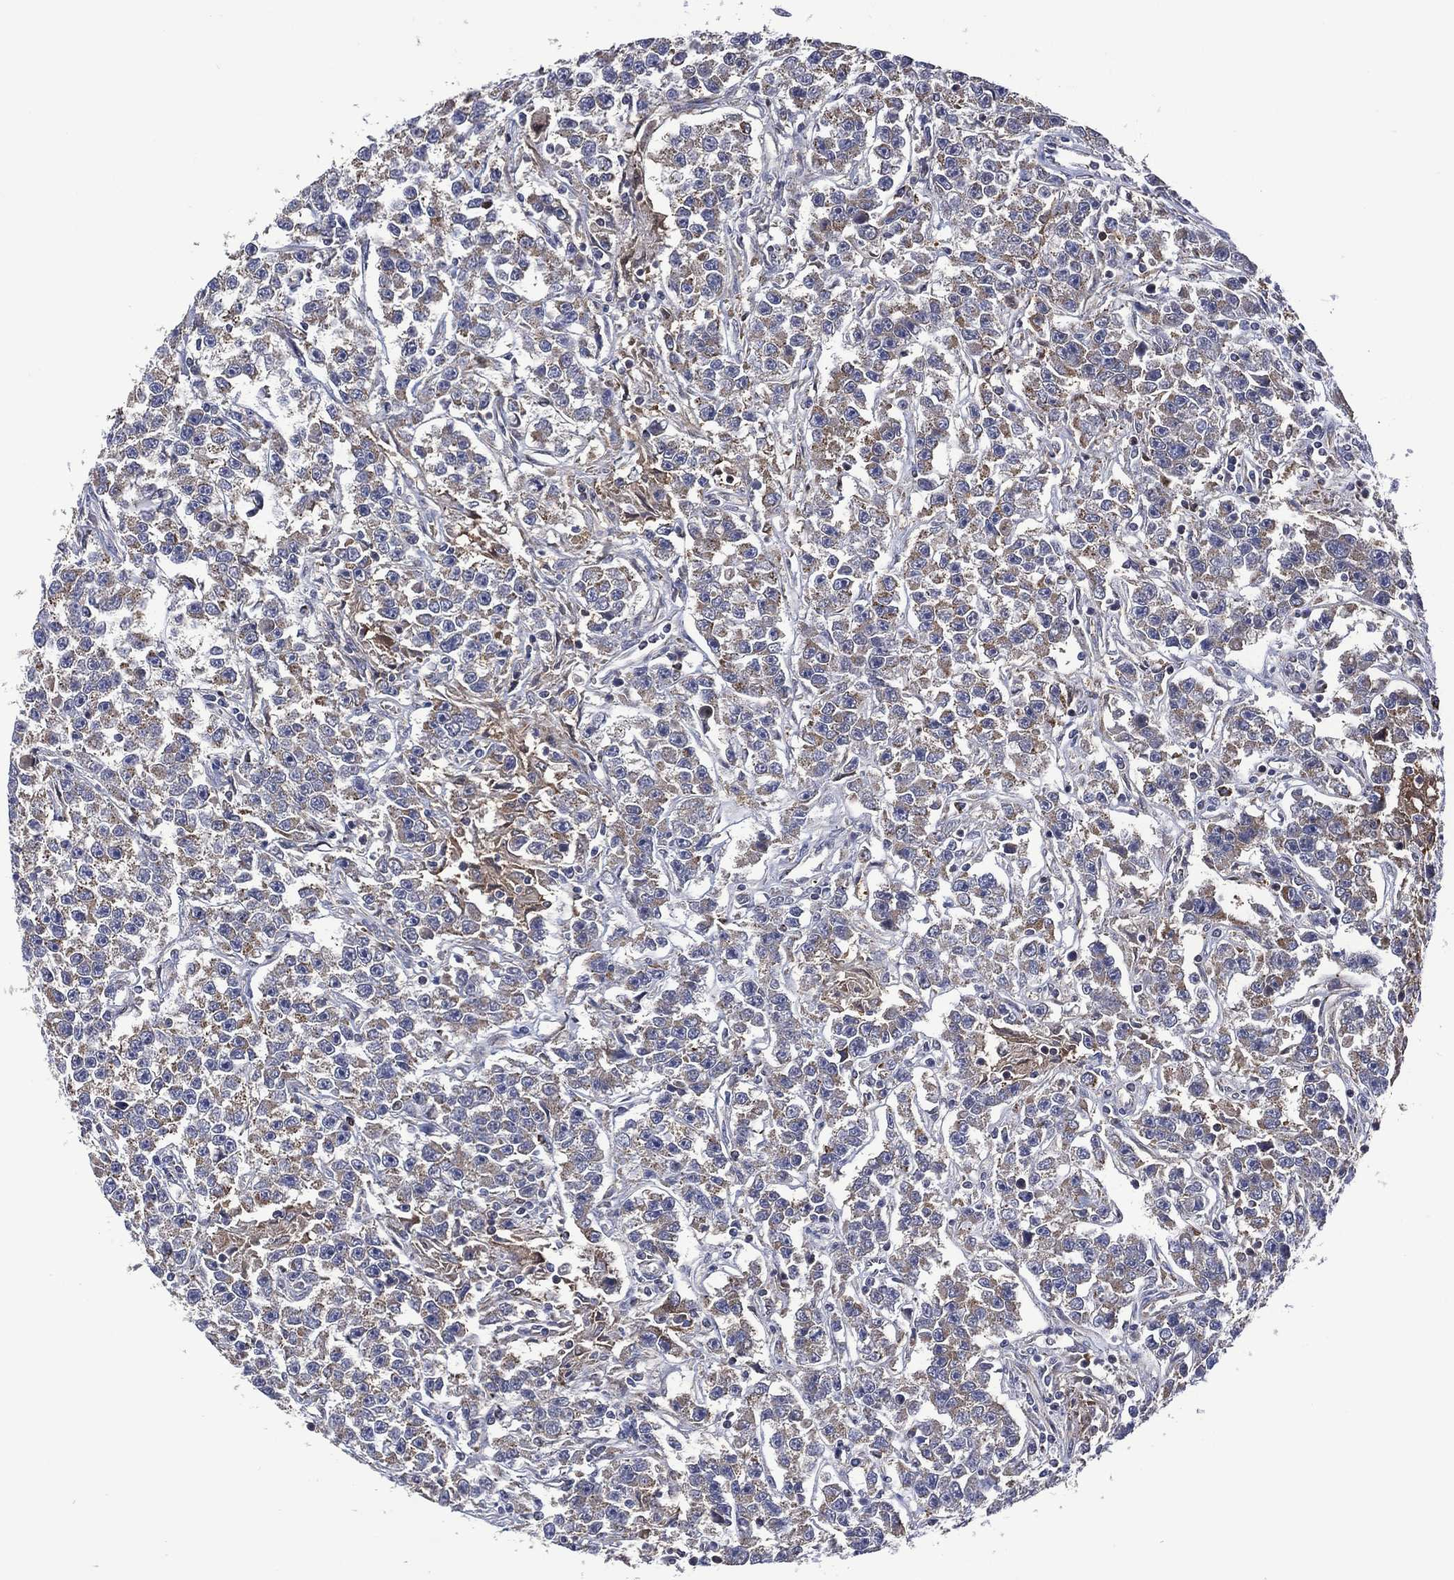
{"staining": {"intensity": "negative", "quantity": "none", "location": "none"}, "tissue": "testis cancer", "cell_type": "Tumor cells", "image_type": "cancer", "snomed": [{"axis": "morphology", "description": "Seminoma, NOS"}, {"axis": "topography", "description": "Testis"}], "caption": "IHC histopathology image of human testis seminoma stained for a protein (brown), which displays no staining in tumor cells.", "gene": "HTD2", "patient": {"sex": "male", "age": 59}}